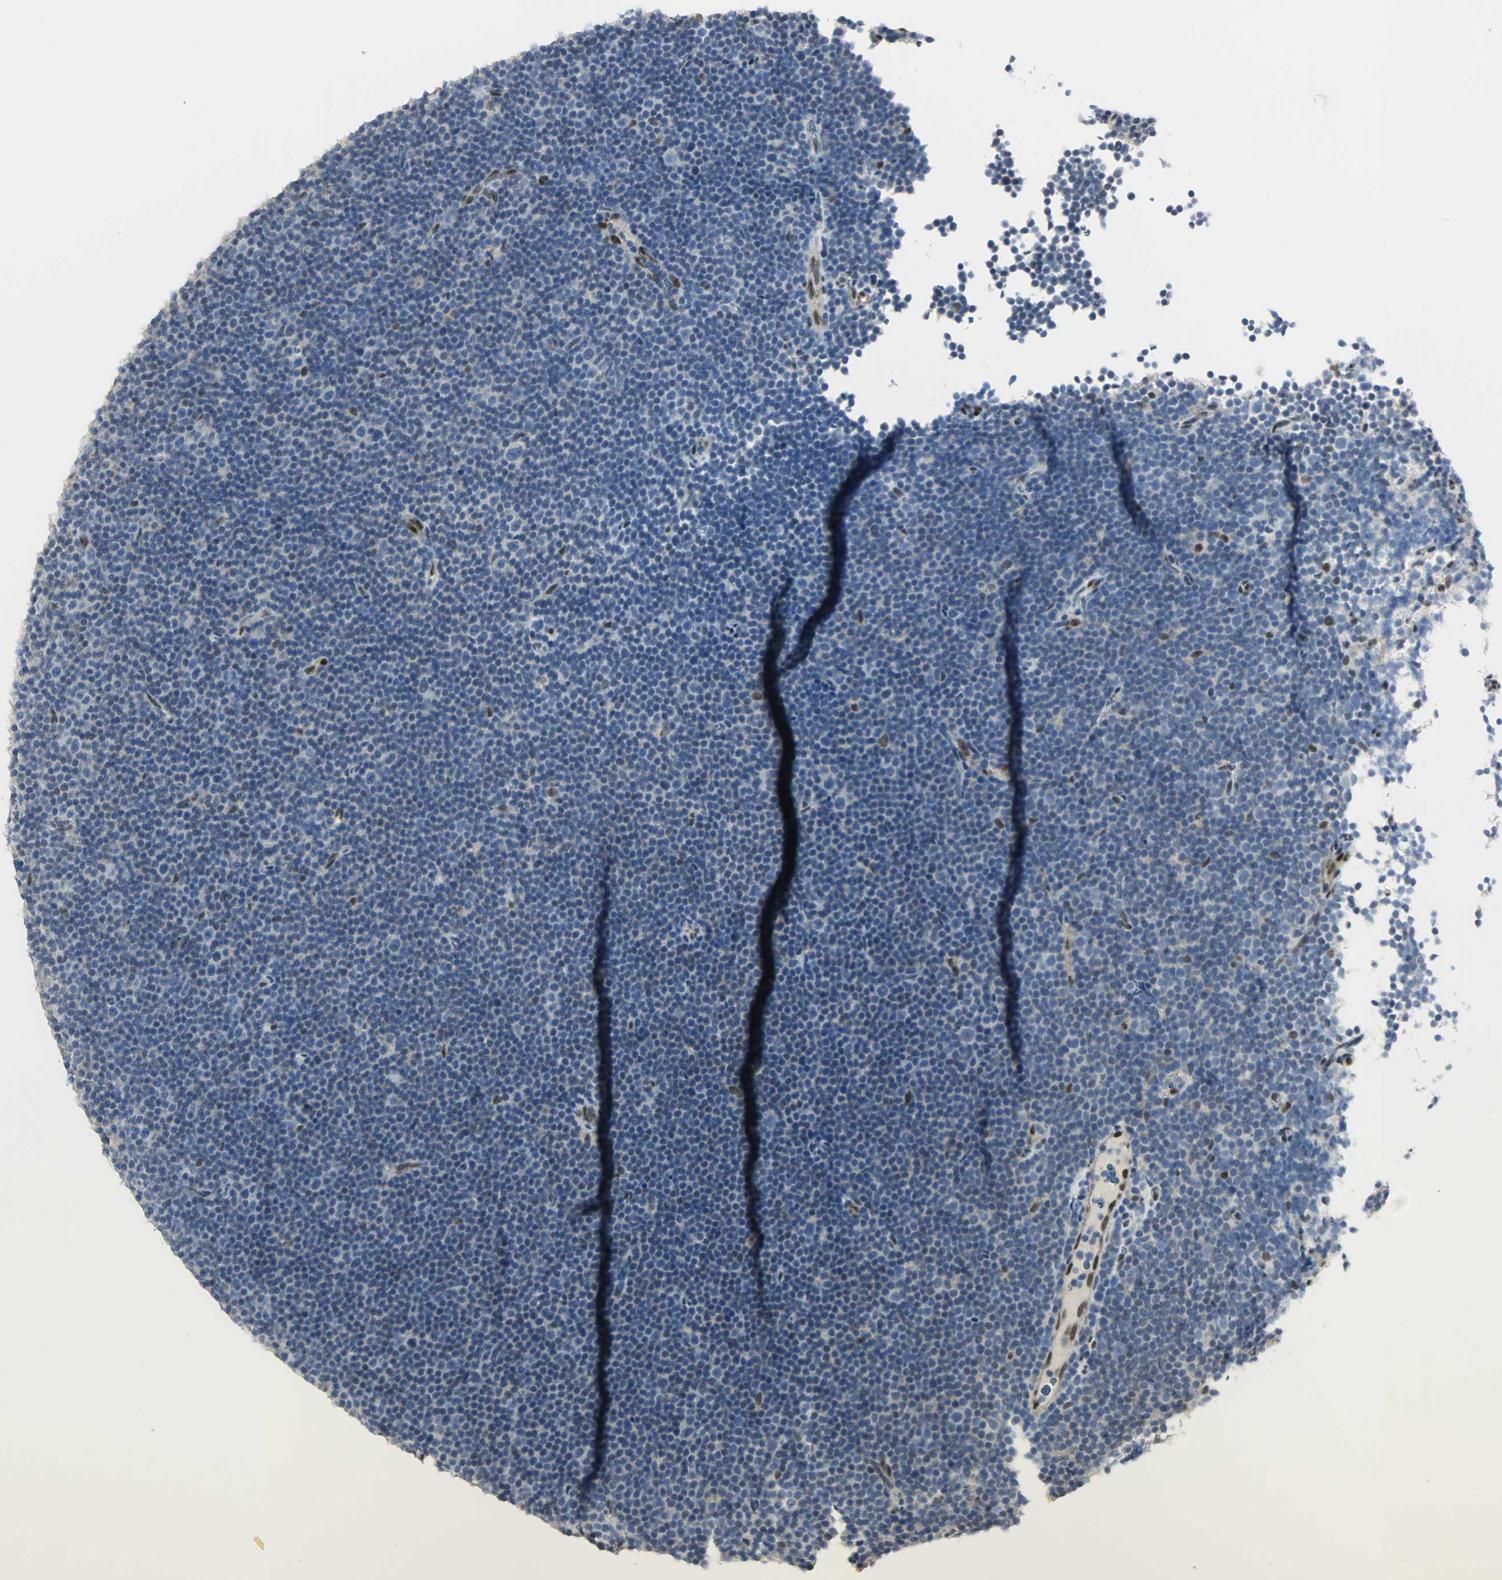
{"staining": {"intensity": "weak", "quantity": "<25%", "location": "nuclear"}, "tissue": "lymphoma", "cell_type": "Tumor cells", "image_type": "cancer", "snomed": [{"axis": "morphology", "description": "Malignant lymphoma, non-Hodgkin's type, Low grade"}, {"axis": "topography", "description": "Lymph node"}], "caption": "The image displays no significant expression in tumor cells of malignant lymphoma, non-Hodgkin's type (low-grade).", "gene": "NPEPL1", "patient": {"sex": "female", "age": 67}}